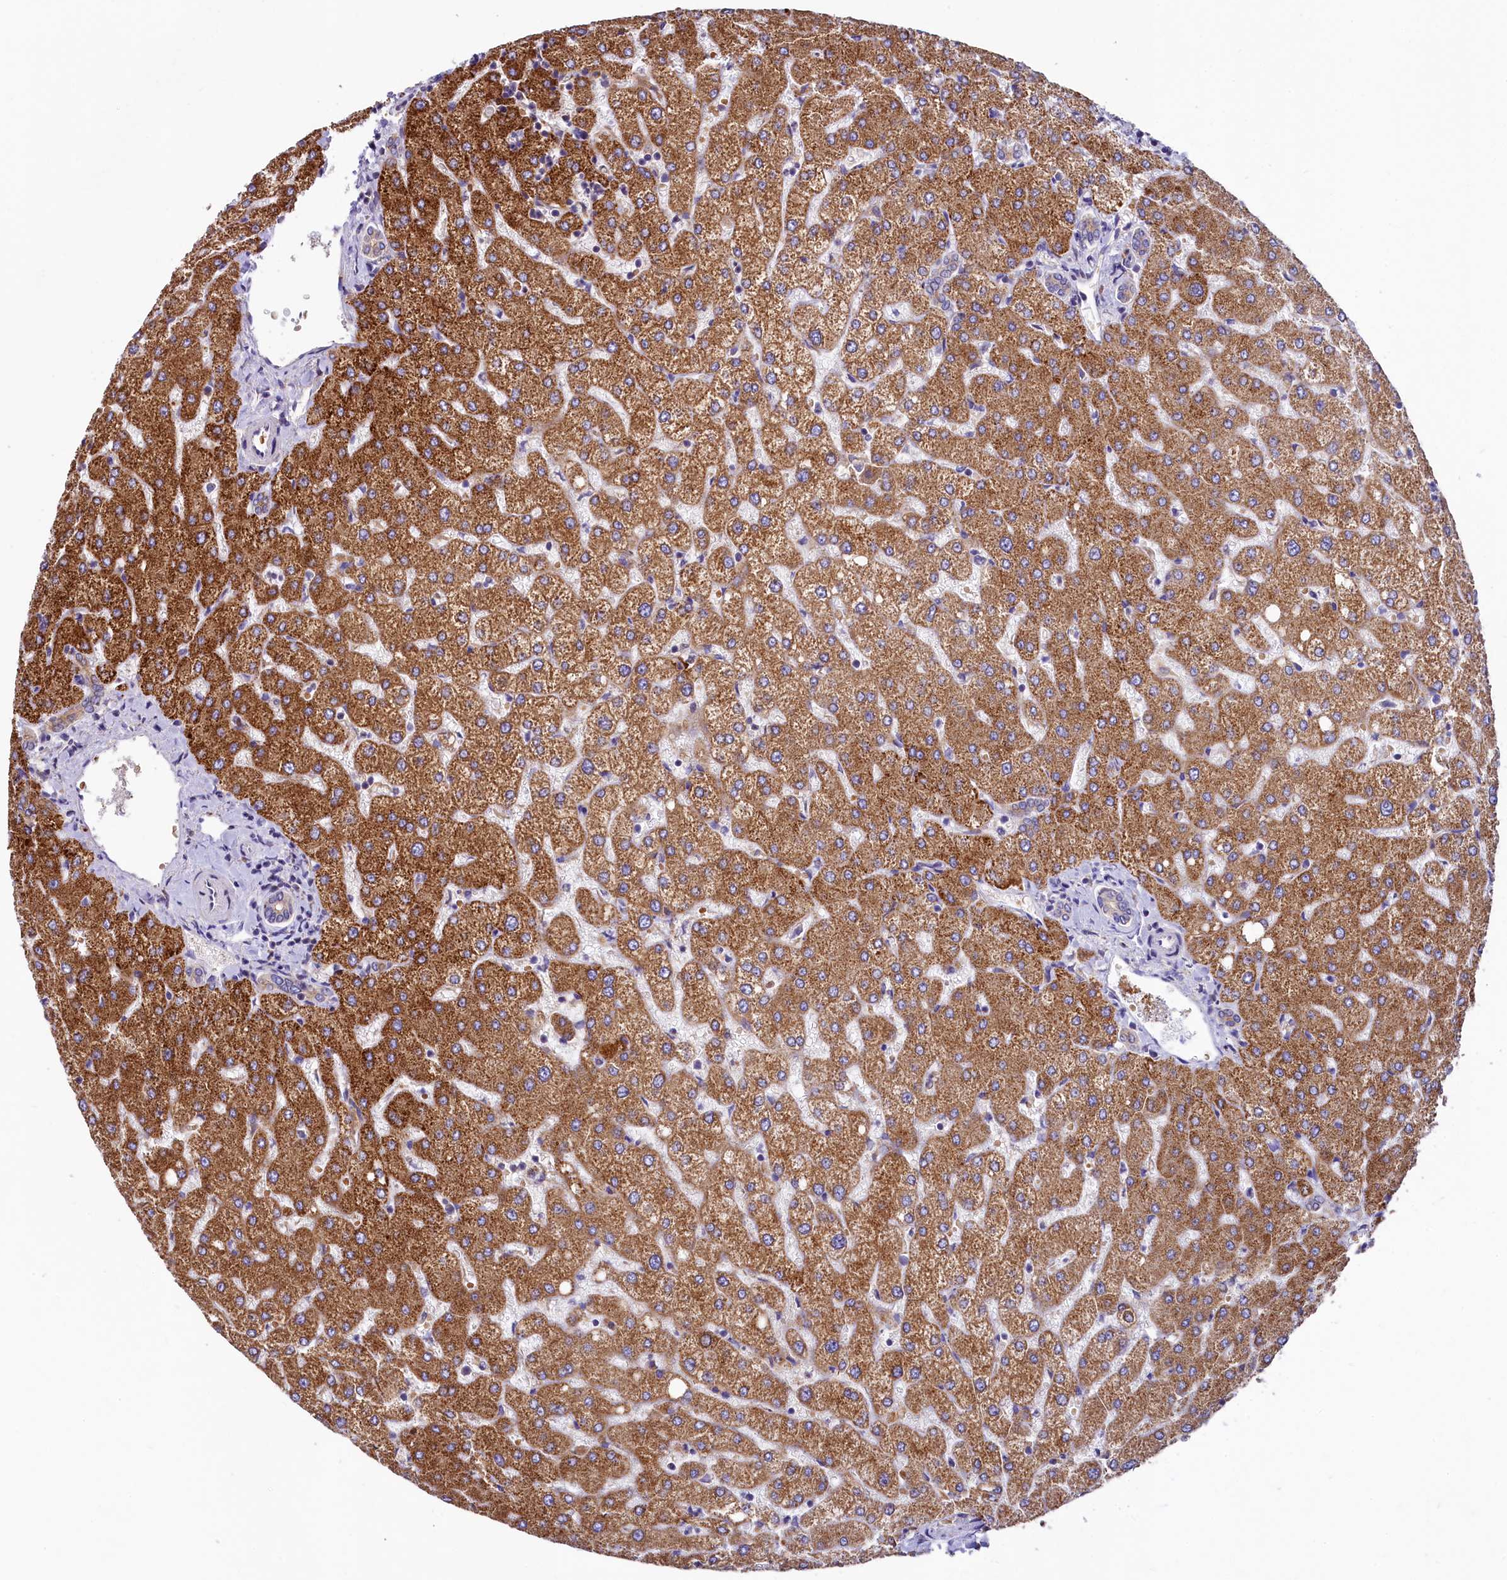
{"staining": {"intensity": "weak", "quantity": "<25%", "location": "cytoplasmic/membranous"}, "tissue": "liver", "cell_type": "Cholangiocytes", "image_type": "normal", "snomed": [{"axis": "morphology", "description": "Normal tissue, NOS"}, {"axis": "topography", "description": "Liver"}], "caption": "DAB (3,3'-diaminobenzidine) immunohistochemical staining of normal human liver shows no significant staining in cholangiocytes. Nuclei are stained in blue.", "gene": "HPS6", "patient": {"sex": "female", "age": 54}}